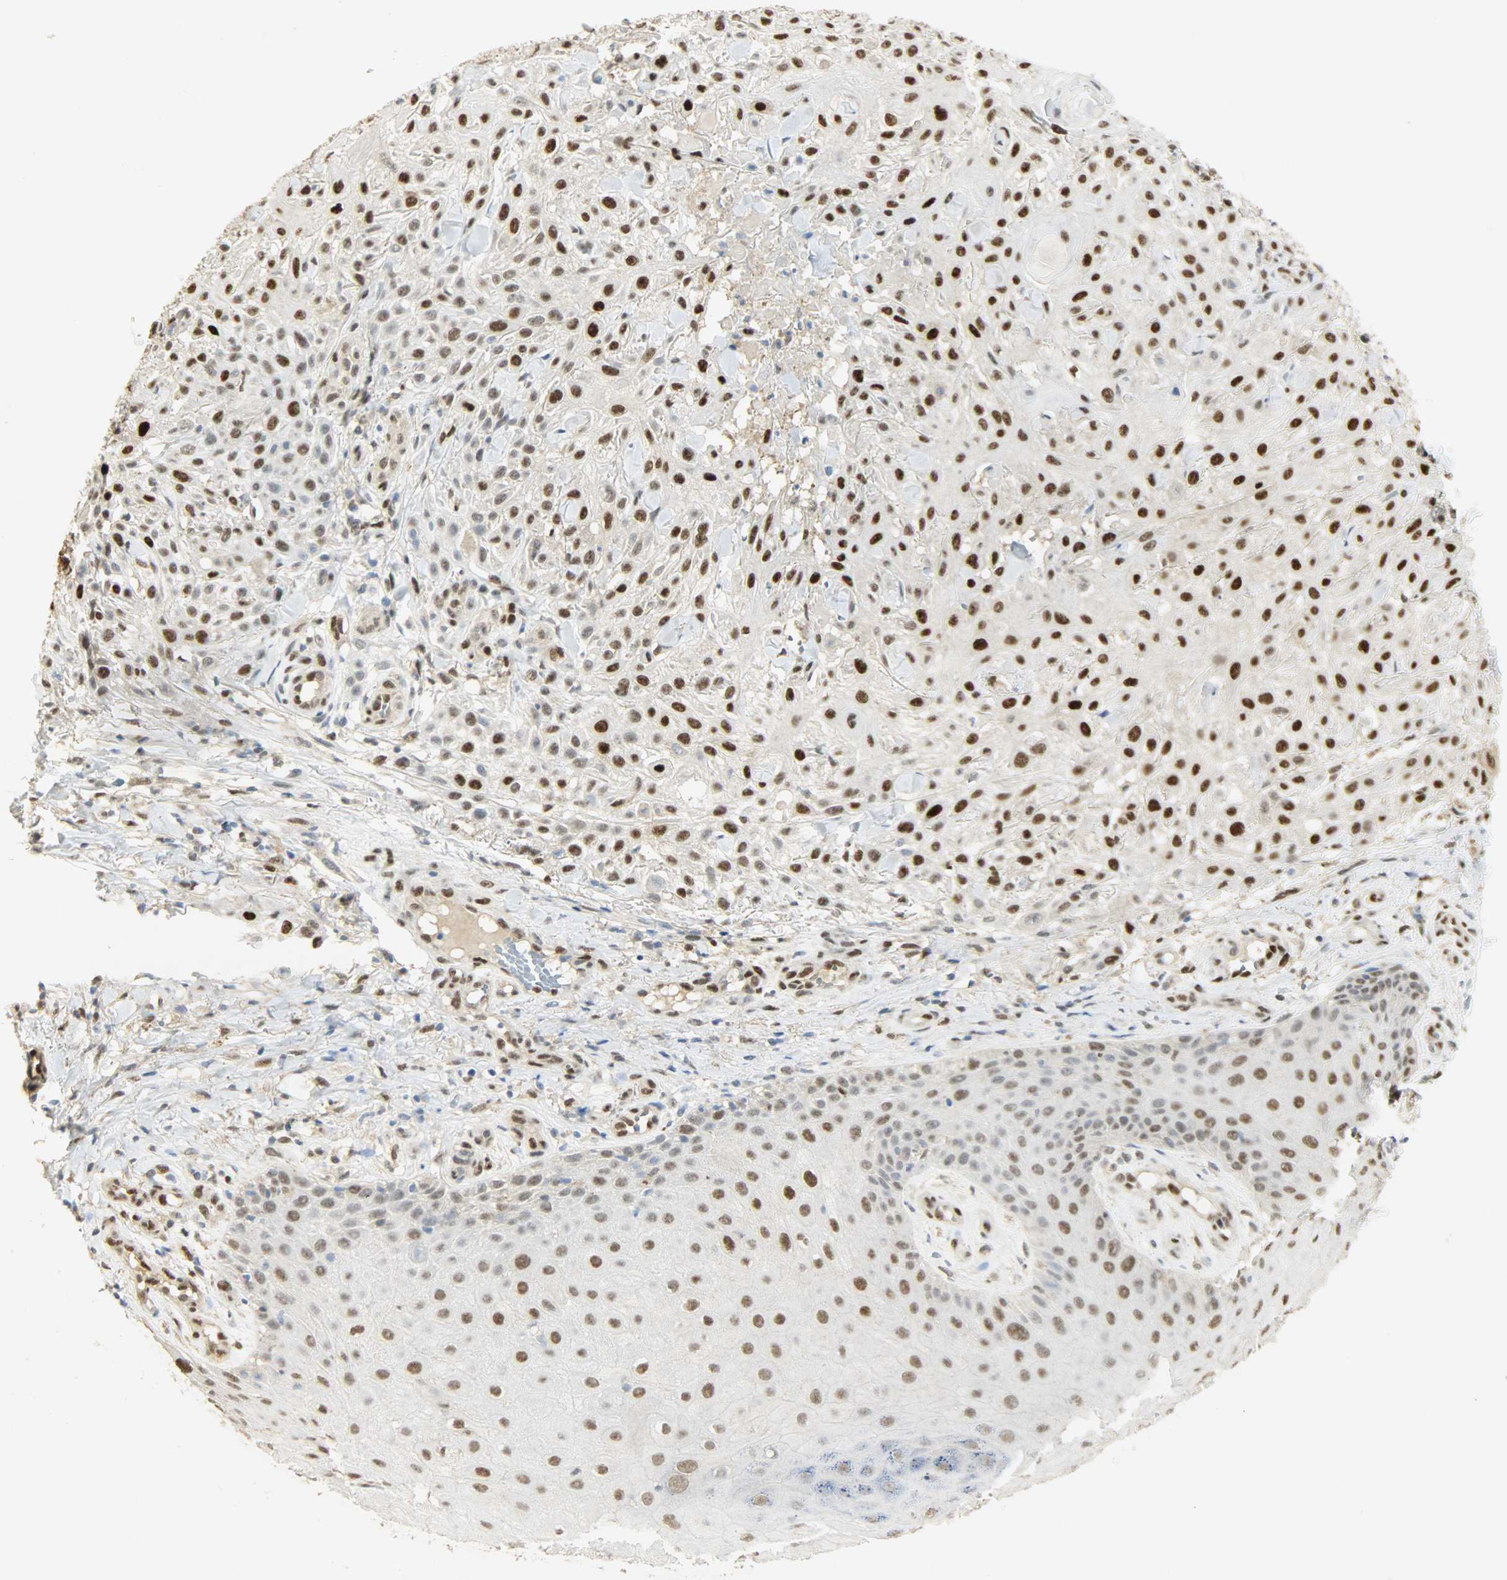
{"staining": {"intensity": "strong", "quantity": ">75%", "location": "nuclear"}, "tissue": "skin cancer", "cell_type": "Tumor cells", "image_type": "cancer", "snomed": [{"axis": "morphology", "description": "Squamous cell carcinoma, NOS"}, {"axis": "topography", "description": "Skin"}], "caption": "Squamous cell carcinoma (skin) stained with a brown dye shows strong nuclear positive staining in approximately >75% of tumor cells.", "gene": "NPEPL1", "patient": {"sex": "female", "age": 42}}